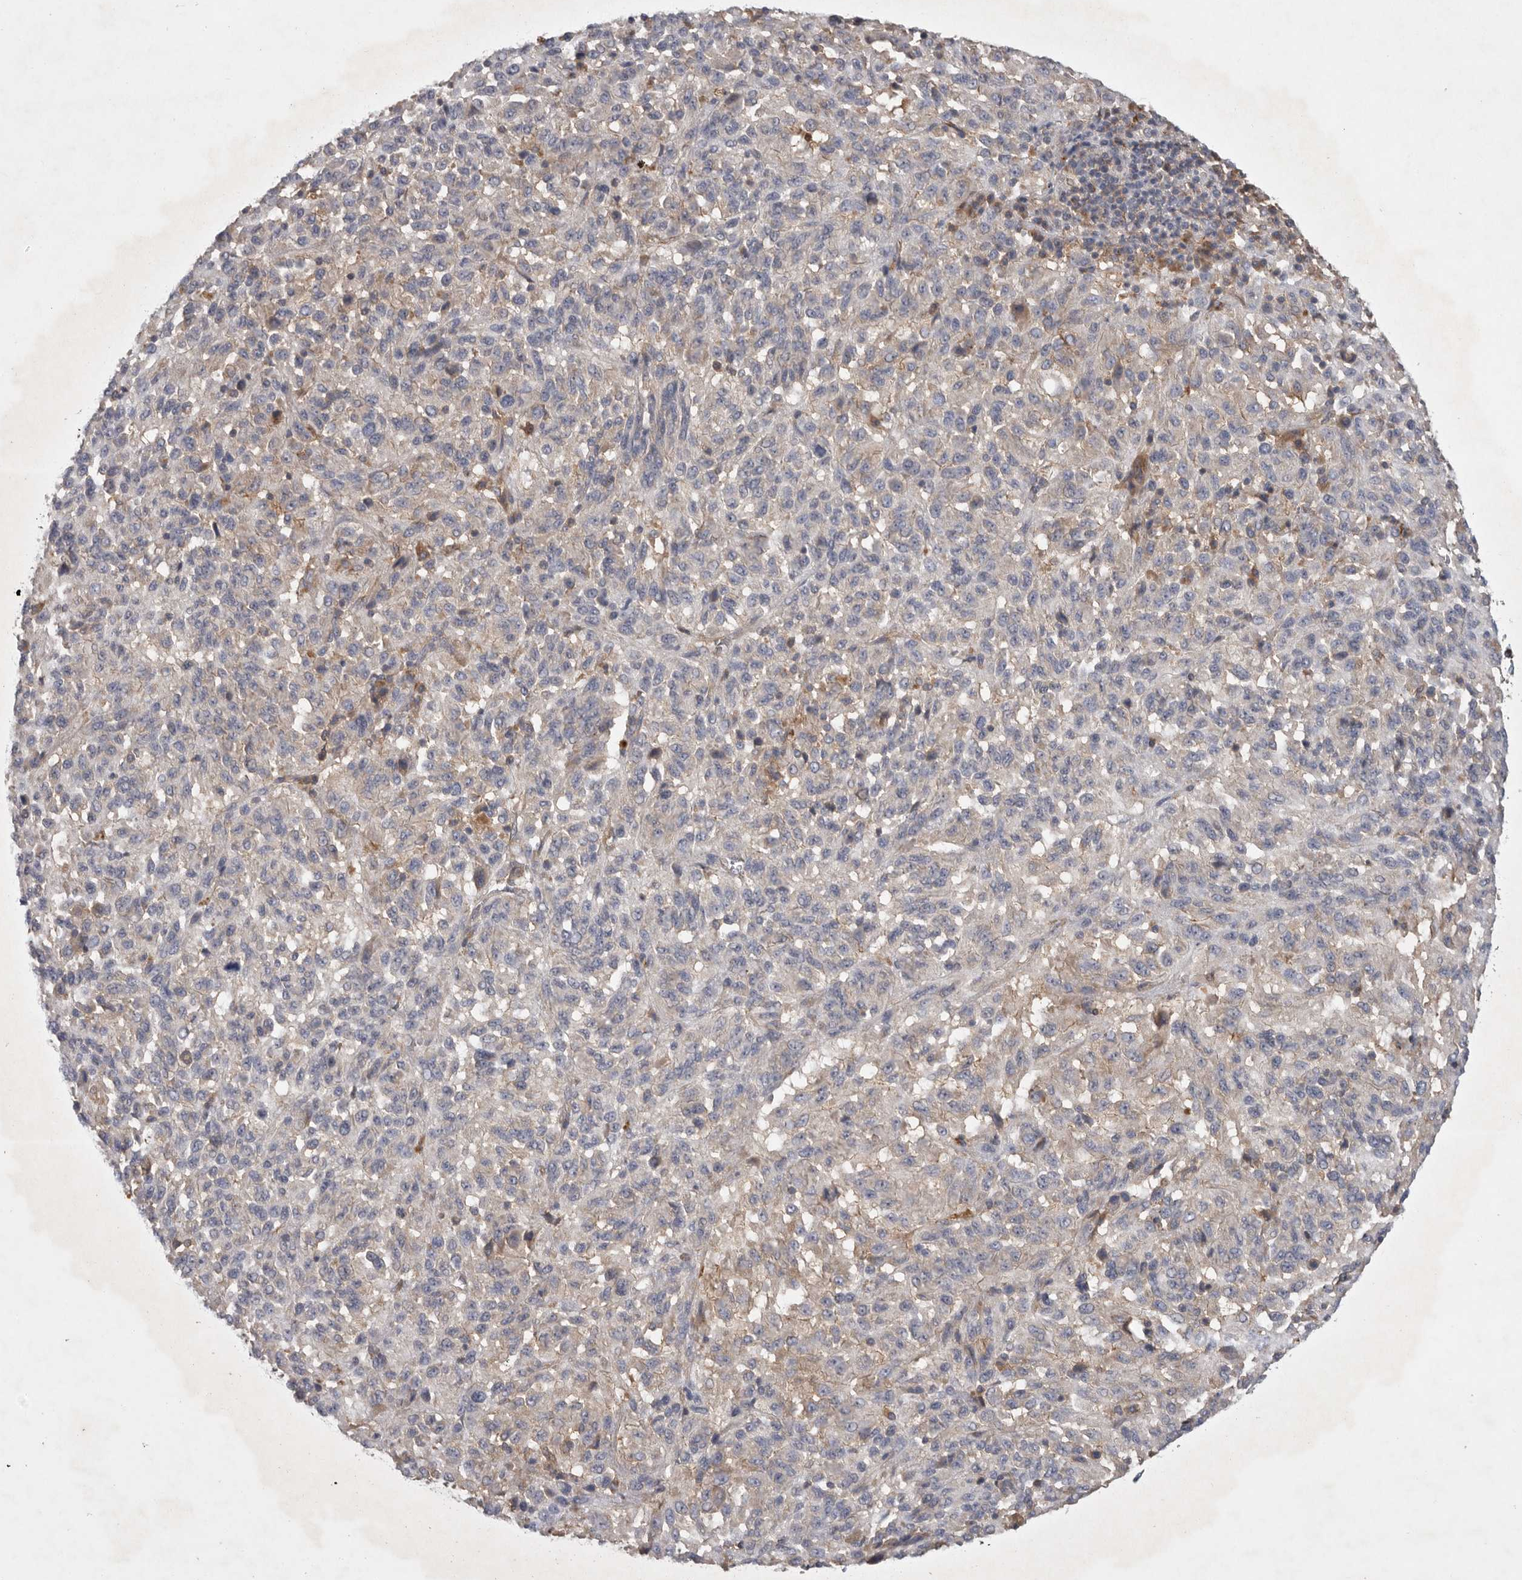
{"staining": {"intensity": "weak", "quantity": "<25%", "location": "cytoplasmic/membranous"}, "tissue": "melanoma", "cell_type": "Tumor cells", "image_type": "cancer", "snomed": [{"axis": "morphology", "description": "Malignant melanoma, Metastatic site"}, {"axis": "topography", "description": "Lung"}], "caption": "This micrograph is of malignant melanoma (metastatic site) stained with immunohistochemistry (IHC) to label a protein in brown with the nuclei are counter-stained blue. There is no expression in tumor cells.", "gene": "C1orf109", "patient": {"sex": "male", "age": 64}}